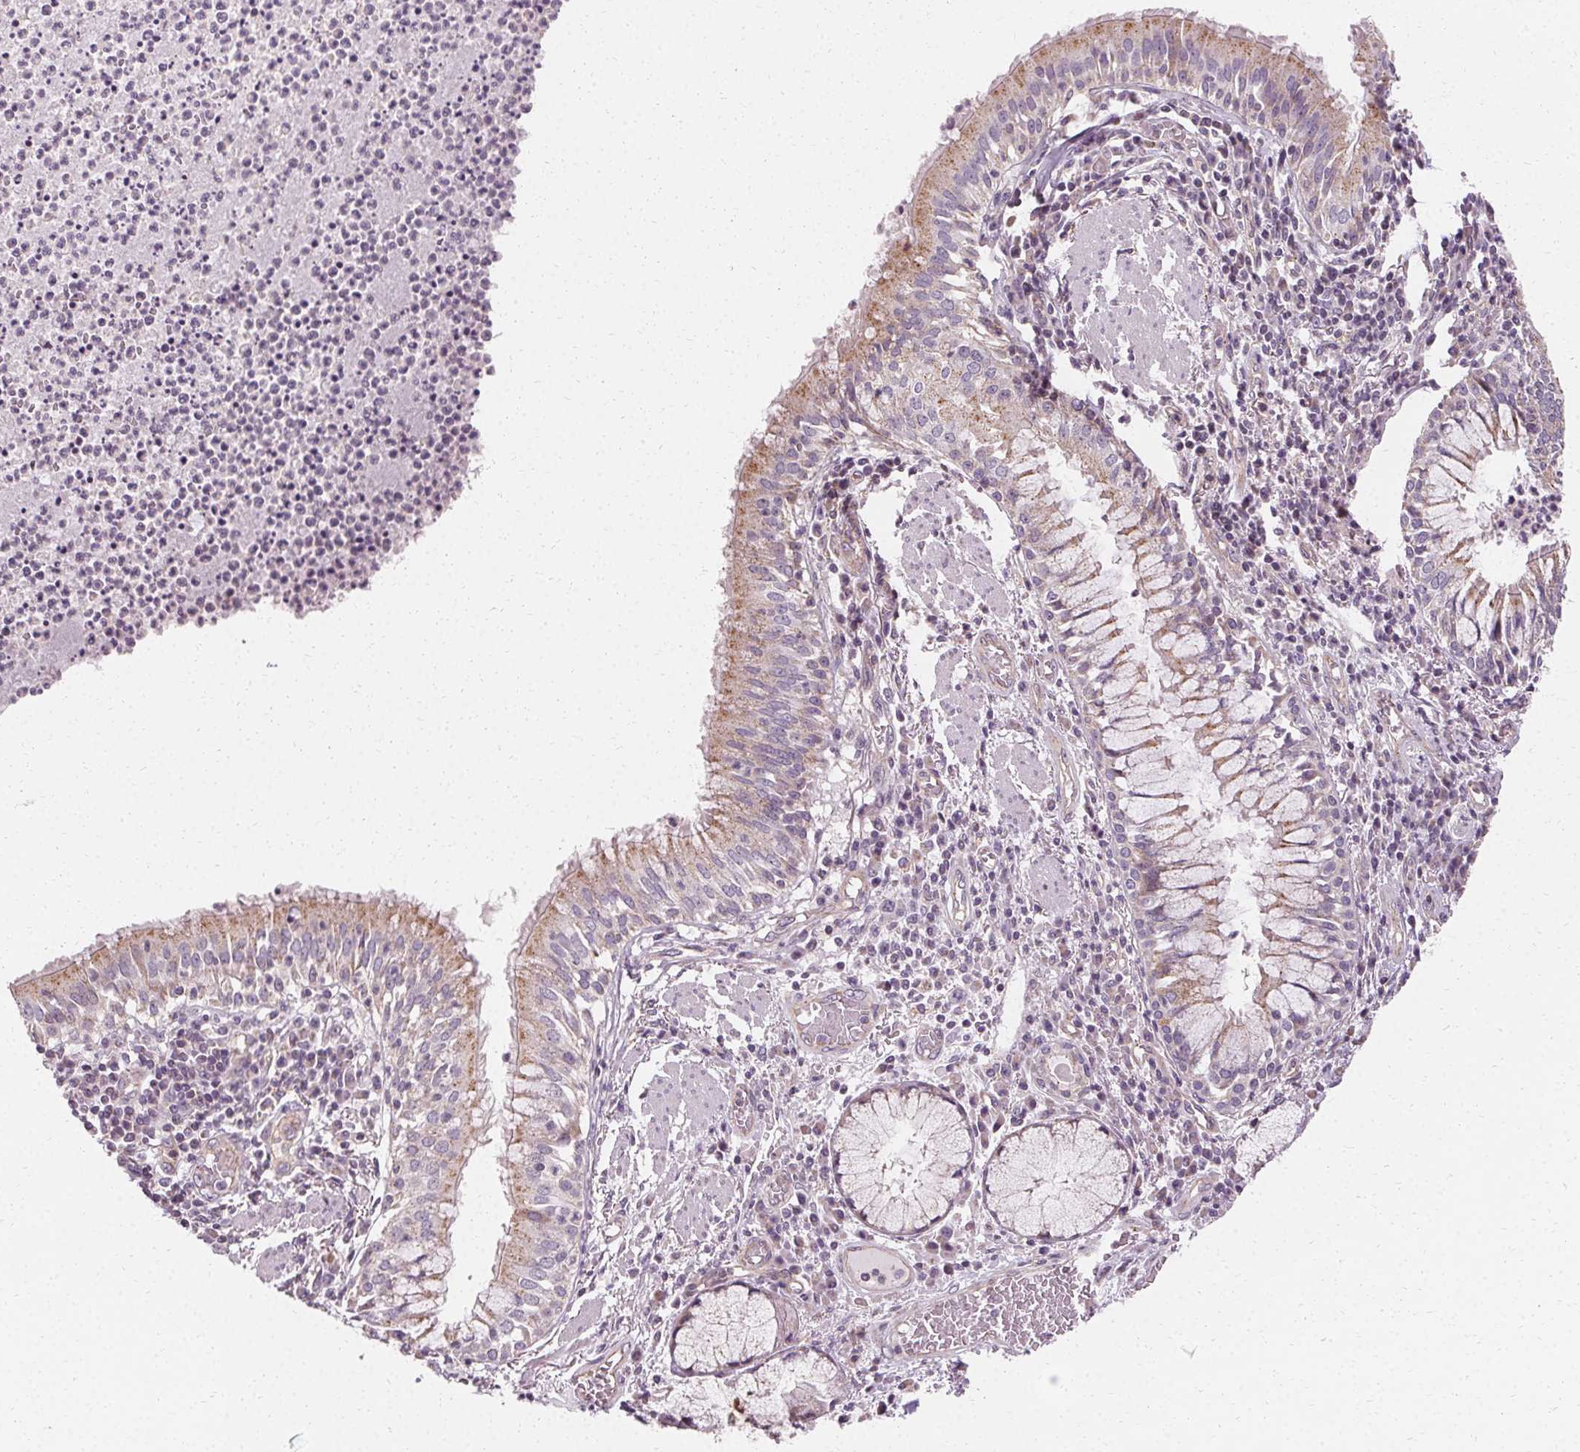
{"staining": {"intensity": "weak", "quantity": ">75%", "location": "cytoplasmic/membranous"}, "tissue": "bronchus", "cell_type": "Respiratory epithelial cells", "image_type": "normal", "snomed": [{"axis": "morphology", "description": "Normal tissue, NOS"}, {"axis": "topography", "description": "Lymph node"}, {"axis": "topography", "description": "Bronchus"}], "caption": "Brown immunohistochemical staining in normal bronchus exhibits weak cytoplasmic/membranous positivity in about >75% of respiratory epithelial cells.", "gene": "APLP1", "patient": {"sex": "male", "age": 56}}